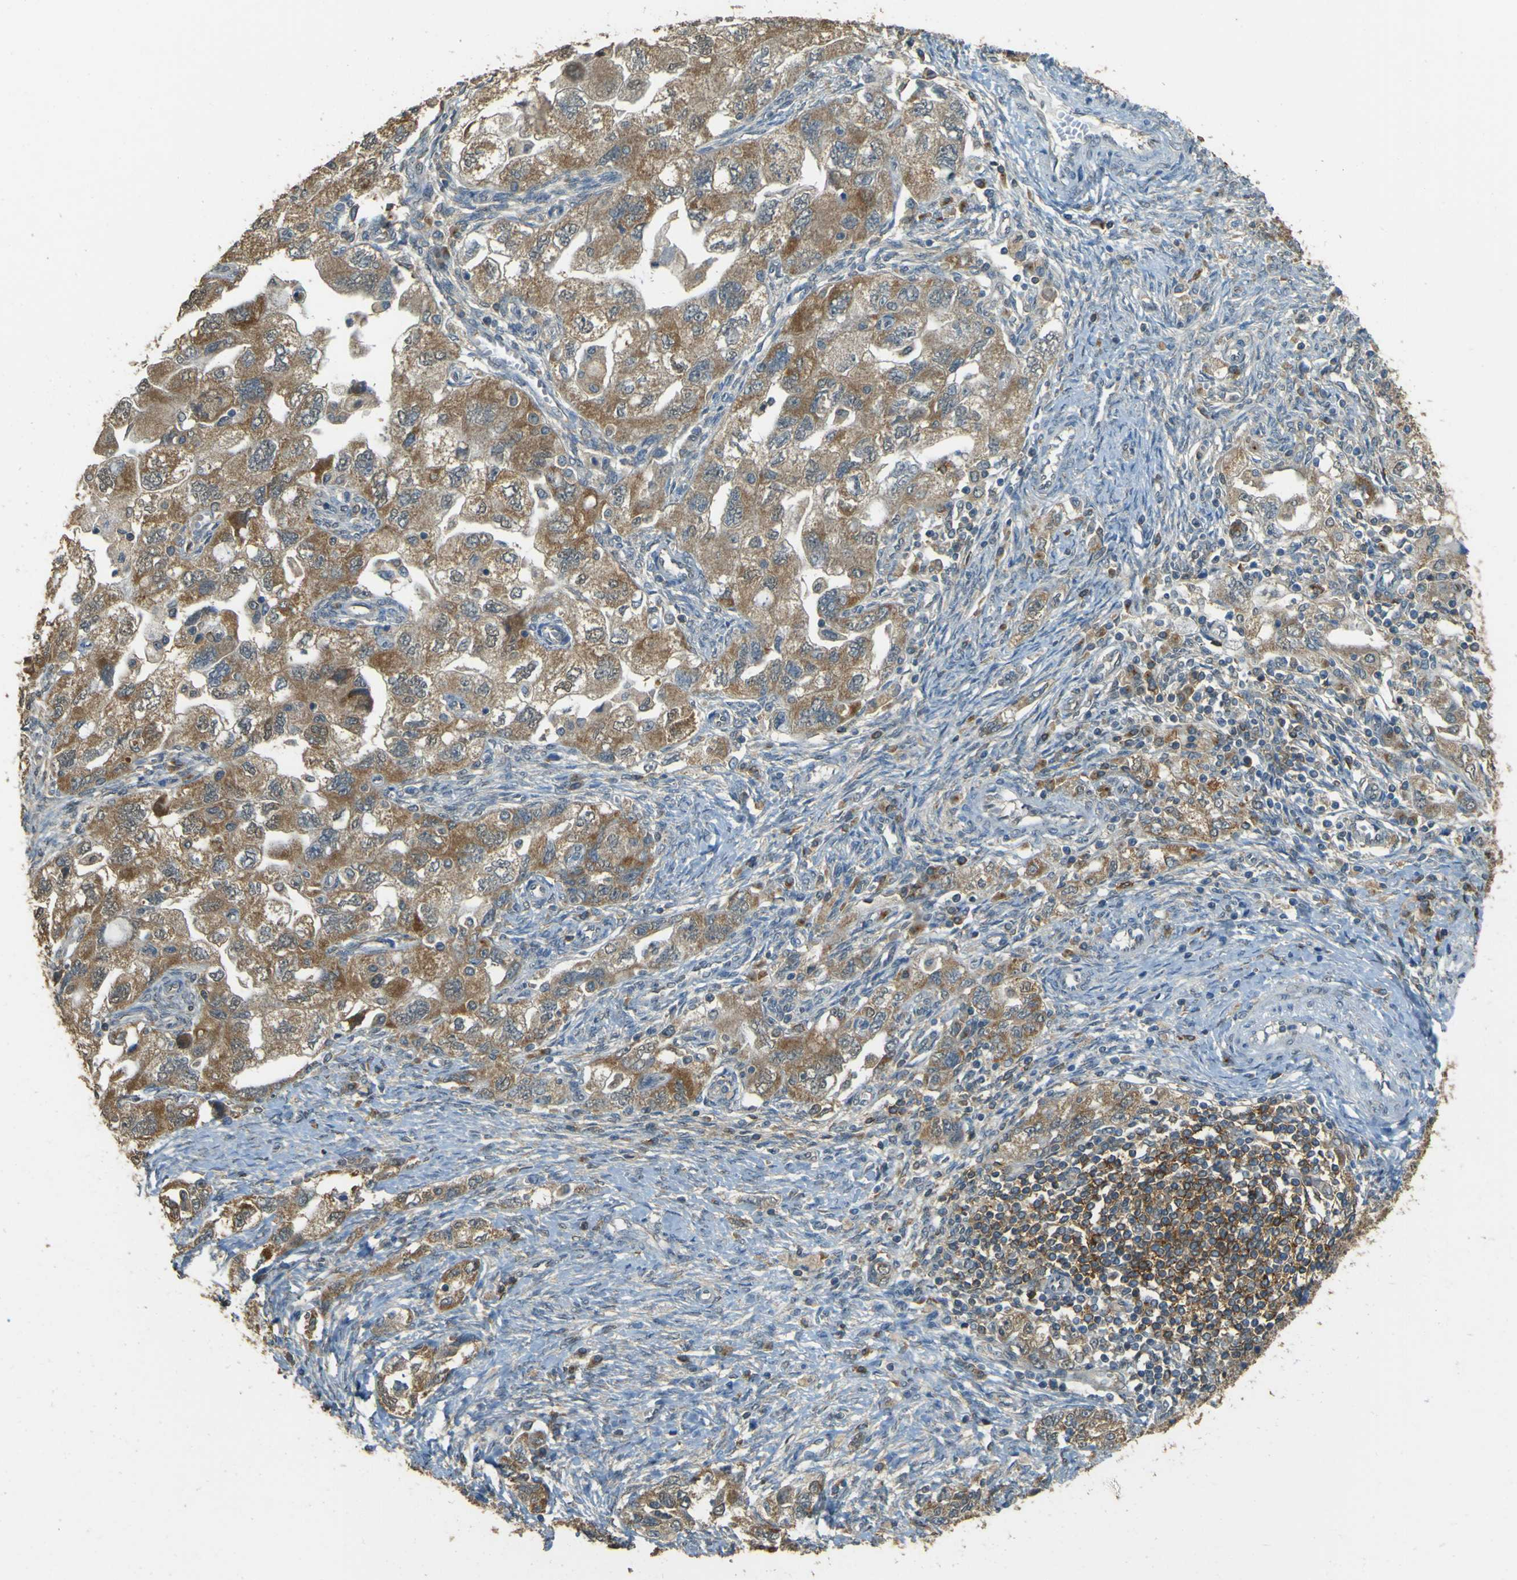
{"staining": {"intensity": "moderate", "quantity": ">75%", "location": "cytoplasmic/membranous"}, "tissue": "ovarian cancer", "cell_type": "Tumor cells", "image_type": "cancer", "snomed": [{"axis": "morphology", "description": "Carcinoma, NOS"}, {"axis": "morphology", "description": "Cystadenocarcinoma, serous, NOS"}, {"axis": "topography", "description": "Ovary"}], "caption": "This micrograph demonstrates immunohistochemistry (IHC) staining of serous cystadenocarcinoma (ovarian), with medium moderate cytoplasmic/membranous positivity in approximately >75% of tumor cells.", "gene": "GOLGA1", "patient": {"sex": "female", "age": 69}}